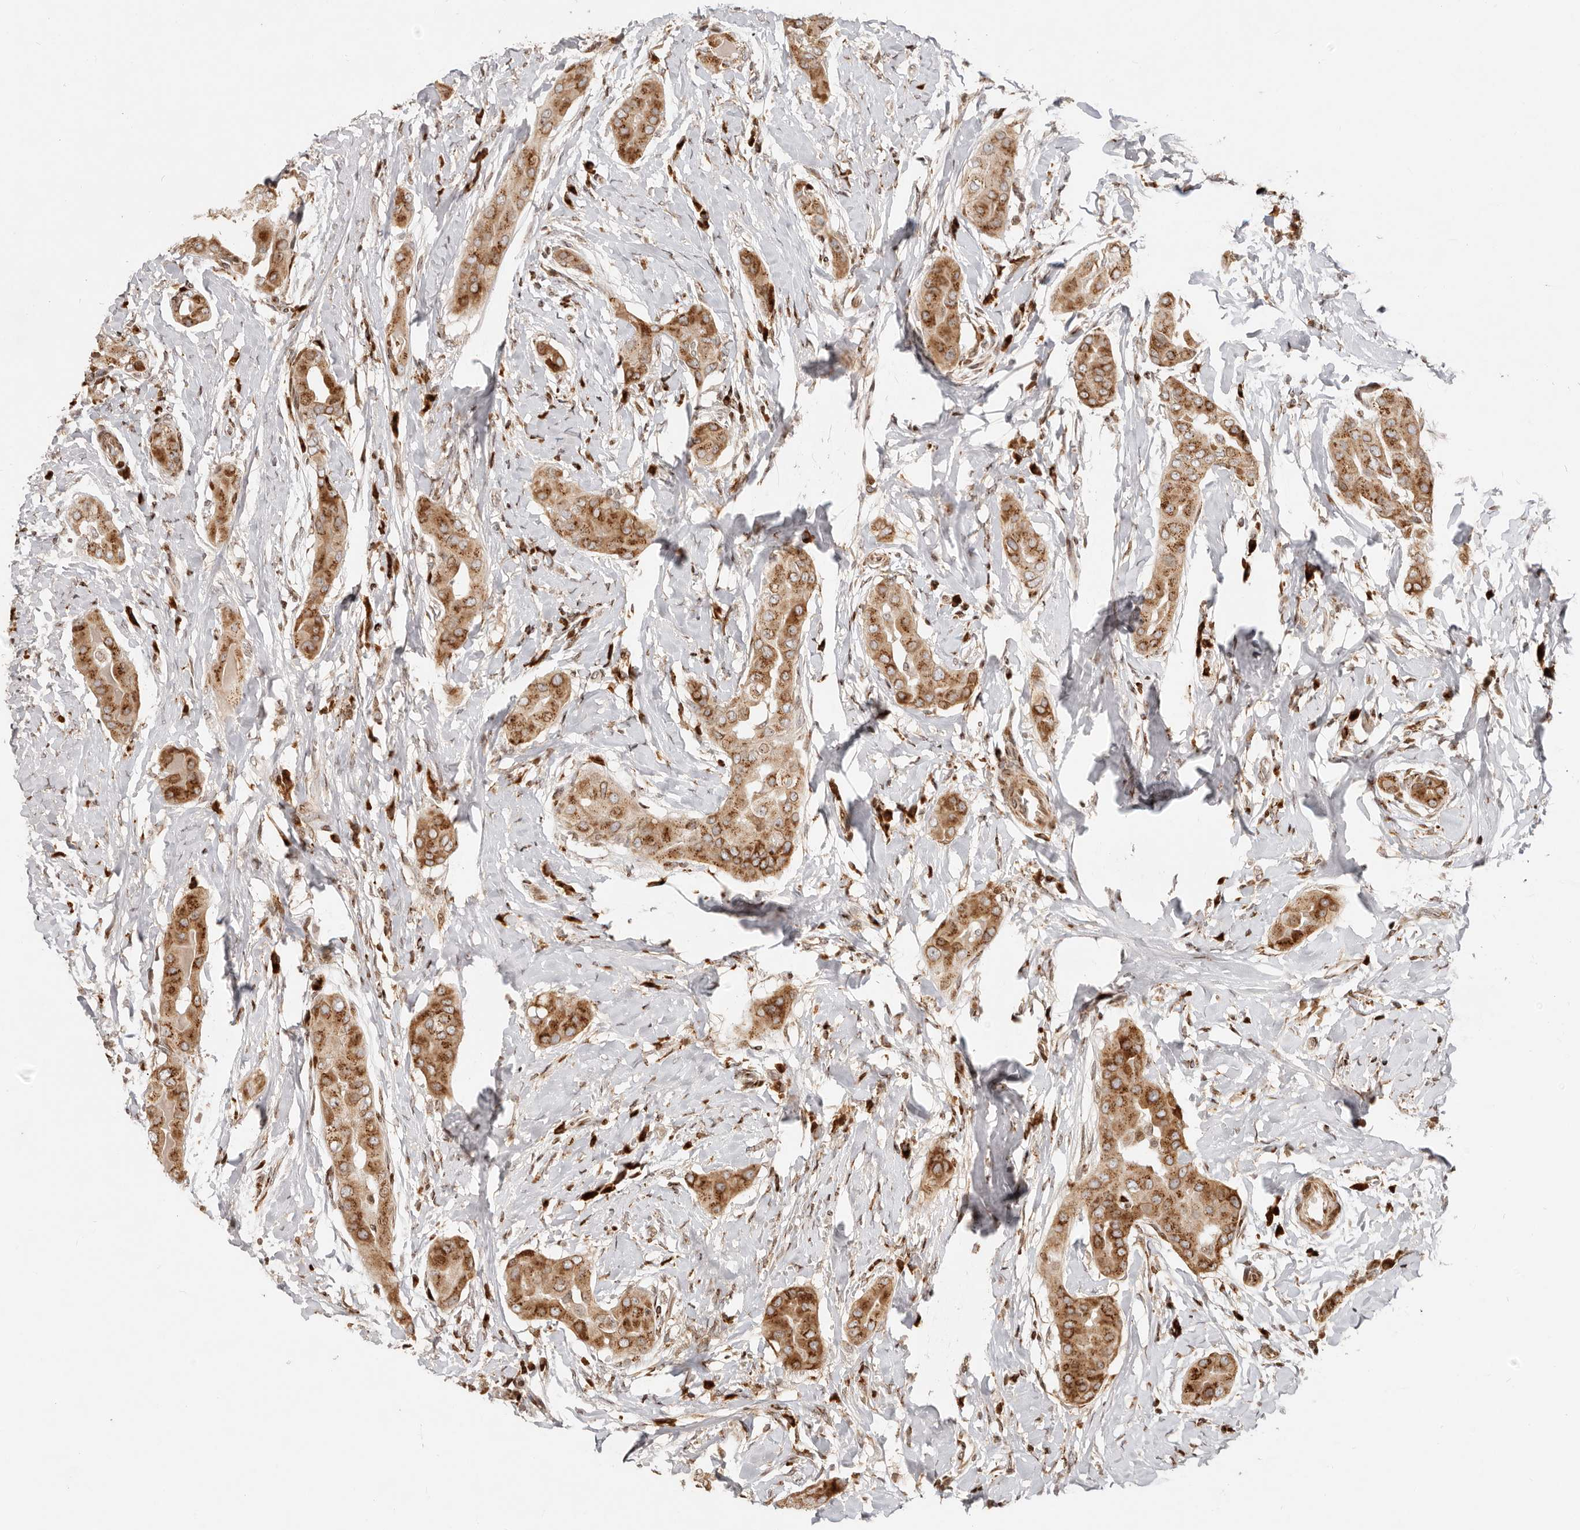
{"staining": {"intensity": "strong", "quantity": ">75%", "location": "cytoplasmic/membranous"}, "tissue": "thyroid cancer", "cell_type": "Tumor cells", "image_type": "cancer", "snomed": [{"axis": "morphology", "description": "Papillary adenocarcinoma, NOS"}, {"axis": "topography", "description": "Thyroid gland"}], "caption": "Immunohistochemistry (IHC) image of thyroid papillary adenocarcinoma stained for a protein (brown), which exhibits high levels of strong cytoplasmic/membranous staining in about >75% of tumor cells.", "gene": "TRIM4", "patient": {"sex": "male", "age": 33}}